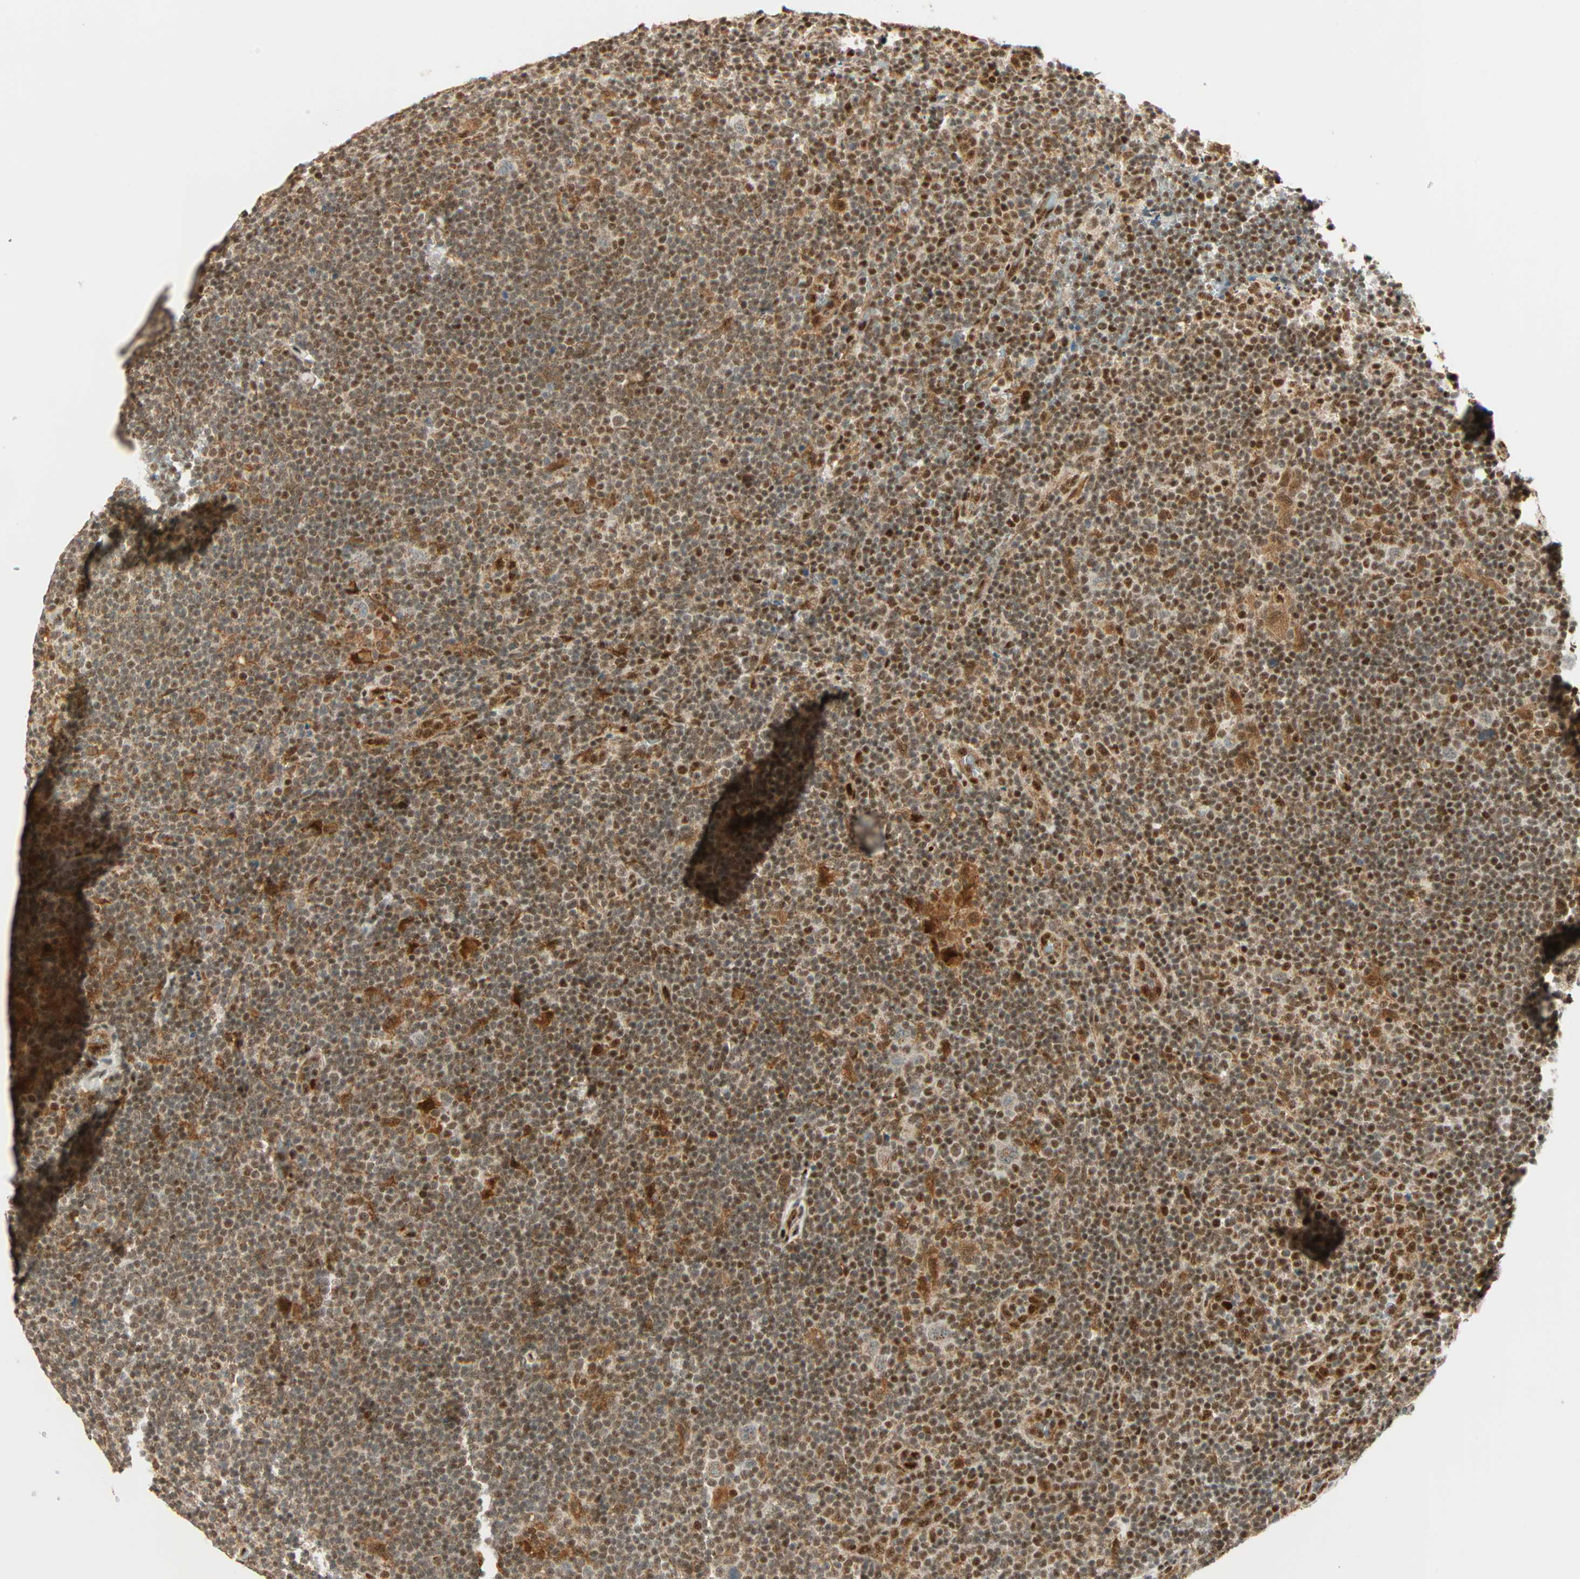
{"staining": {"intensity": "weak", "quantity": ">75%", "location": "cytoplasmic/membranous"}, "tissue": "lymphoma", "cell_type": "Tumor cells", "image_type": "cancer", "snomed": [{"axis": "morphology", "description": "Hodgkin's disease, NOS"}, {"axis": "topography", "description": "Lymph node"}], "caption": "IHC photomicrograph of human lymphoma stained for a protein (brown), which reveals low levels of weak cytoplasmic/membranous positivity in about >75% of tumor cells.", "gene": "PNPLA6", "patient": {"sex": "female", "age": 57}}